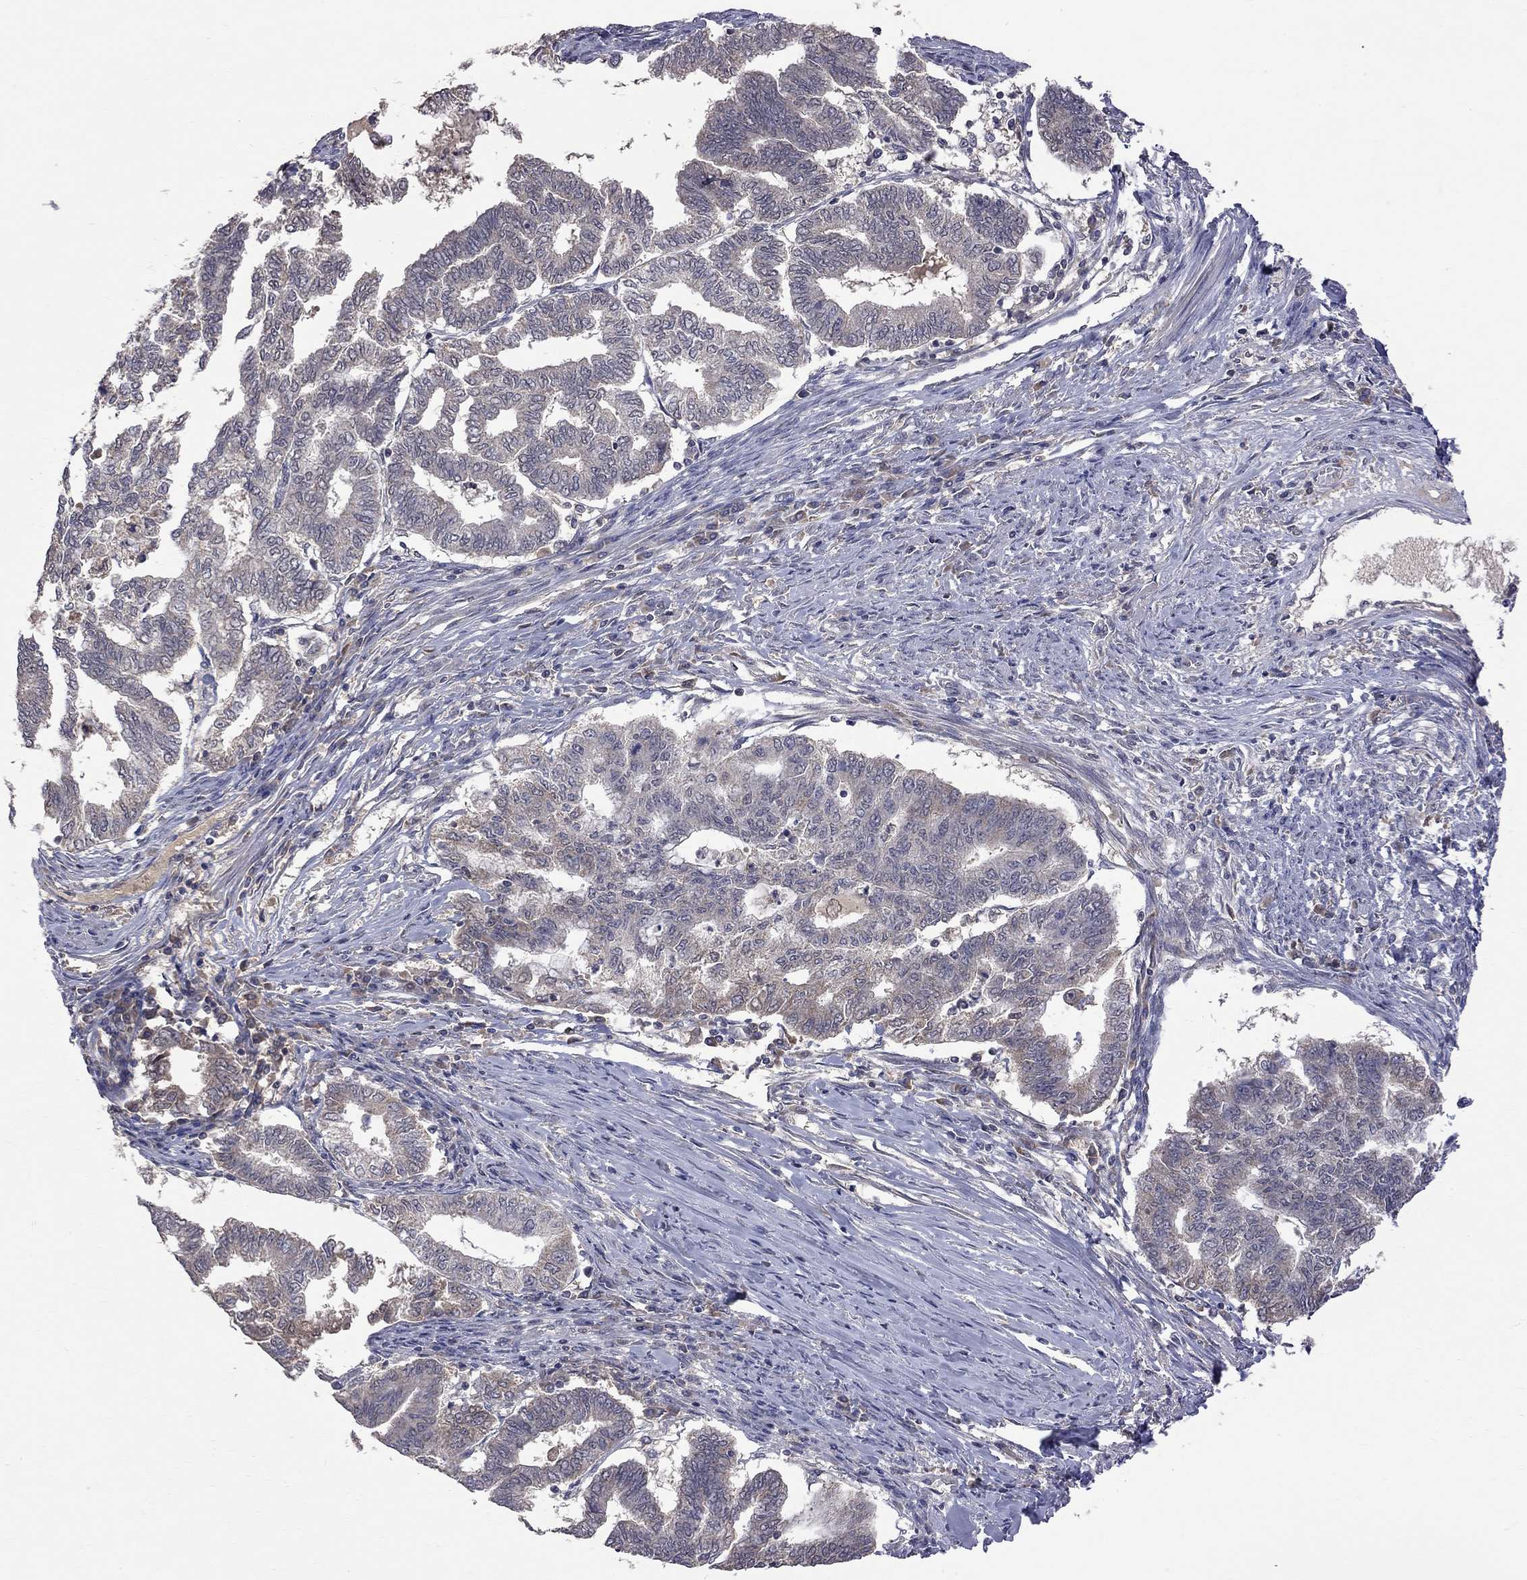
{"staining": {"intensity": "weak", "quantity": "<25%", "location": "cytoplasmic/membranous"}, "tissue": "endometrial cancer", "cell_type": "Tumor cells", "image_type": "cancer", "snomed": [{"axis": "morphology", "description": "Adenocarcinoma, NOS"}, {"axis": "topography", "description": "Endometrium"}], "caption": "There is no significant positivity in tumor cells of endometrial adenocarcinoma.", "gene": "HTR6", "patient": {"sex": "female", "age": 79}}